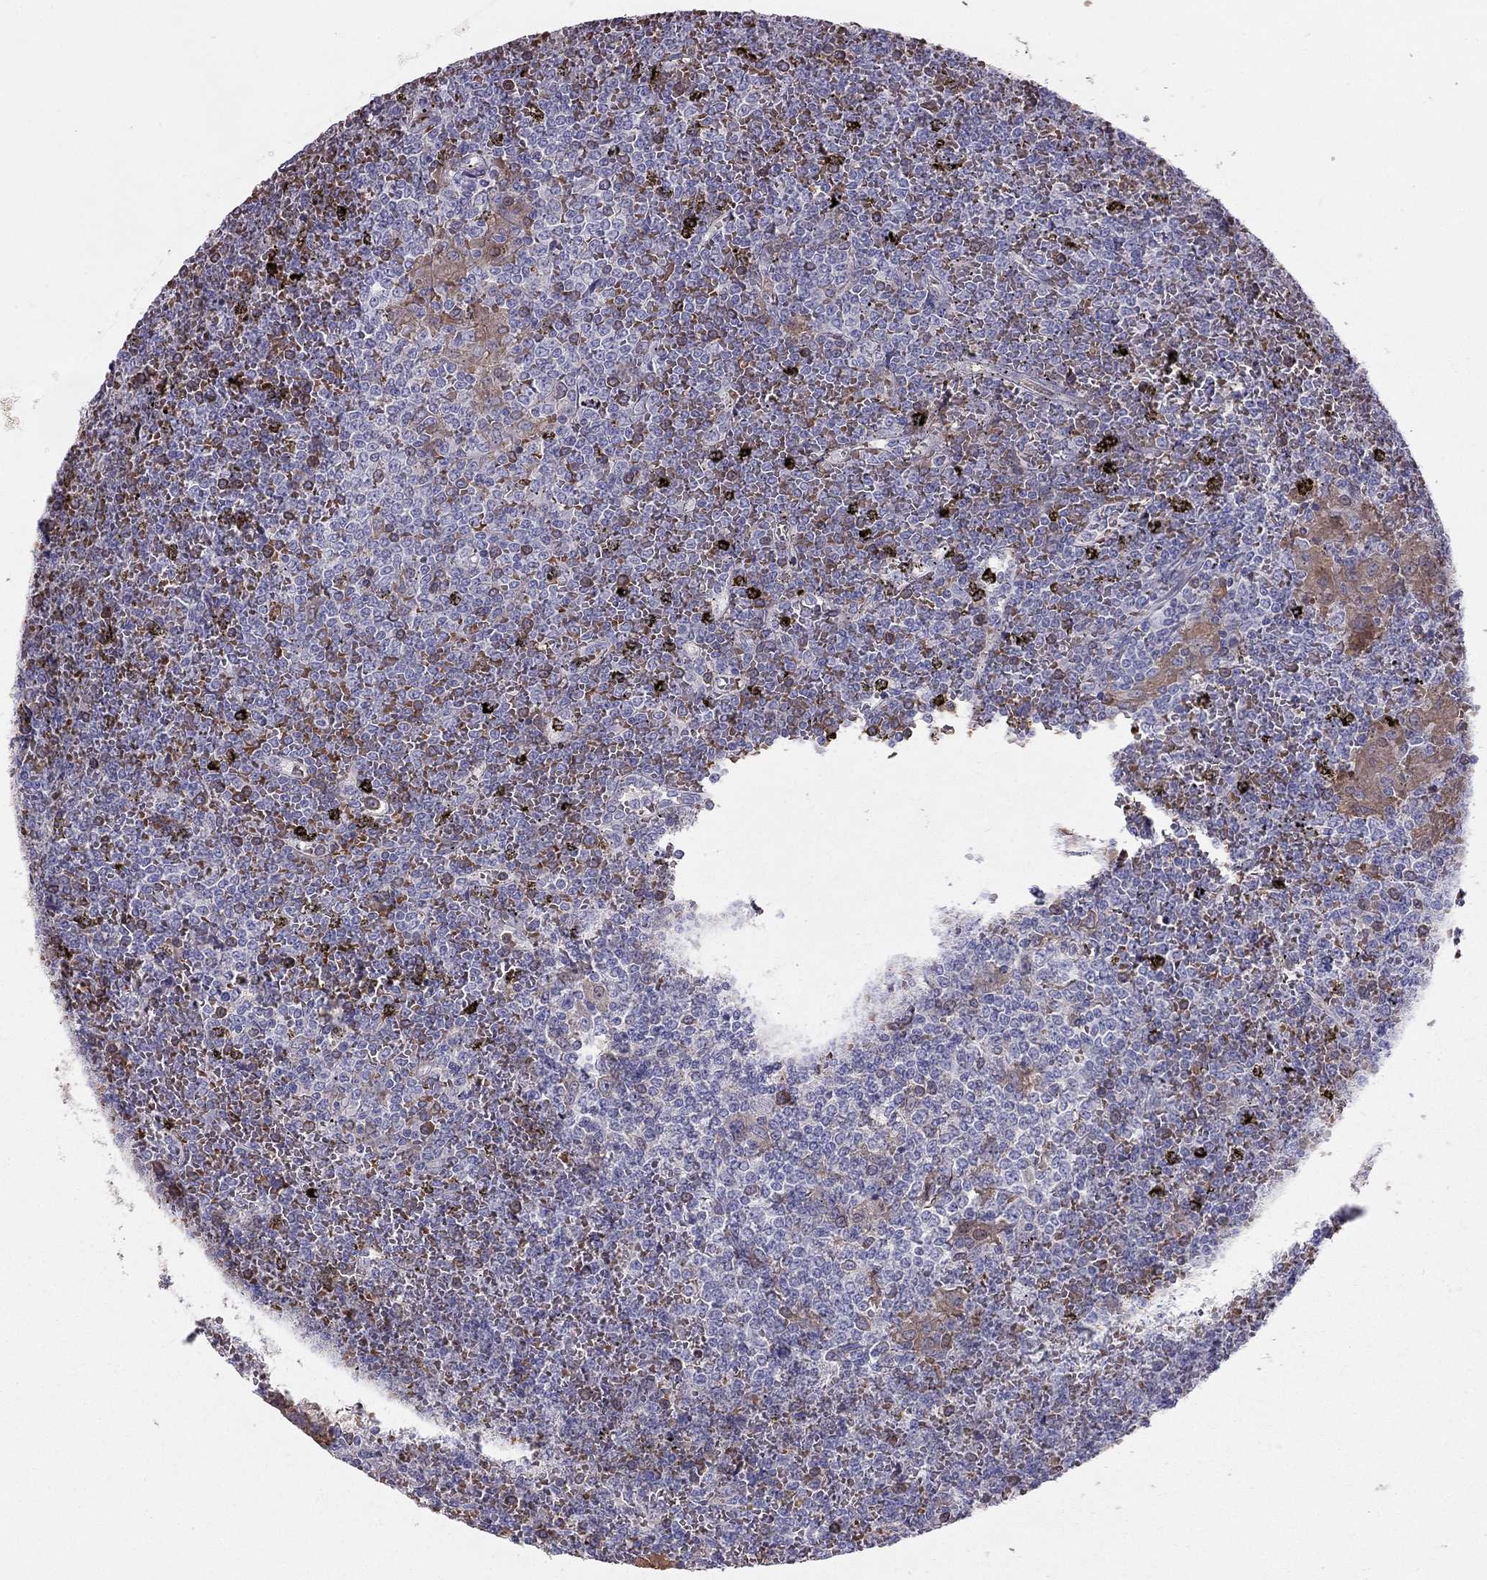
{"staining": {"intensity": "negative", "quantity": "none", "location": "none"}, "tissue": "lymphoma", "cell_type": "Tumor cells", "image_type": "cancer", "snomed": [{"axis": "morphology", "description": "Malignant lymphoma, non-Hodgkin's type, Low grade"}, {"axis": "topography", "description": "Spleen"}], "caption": "The photomicrograph displays no significant expression in tumor cells of lymphoma.", "gene": "RHD", "patient": {"sex": "female", "age": 19}}